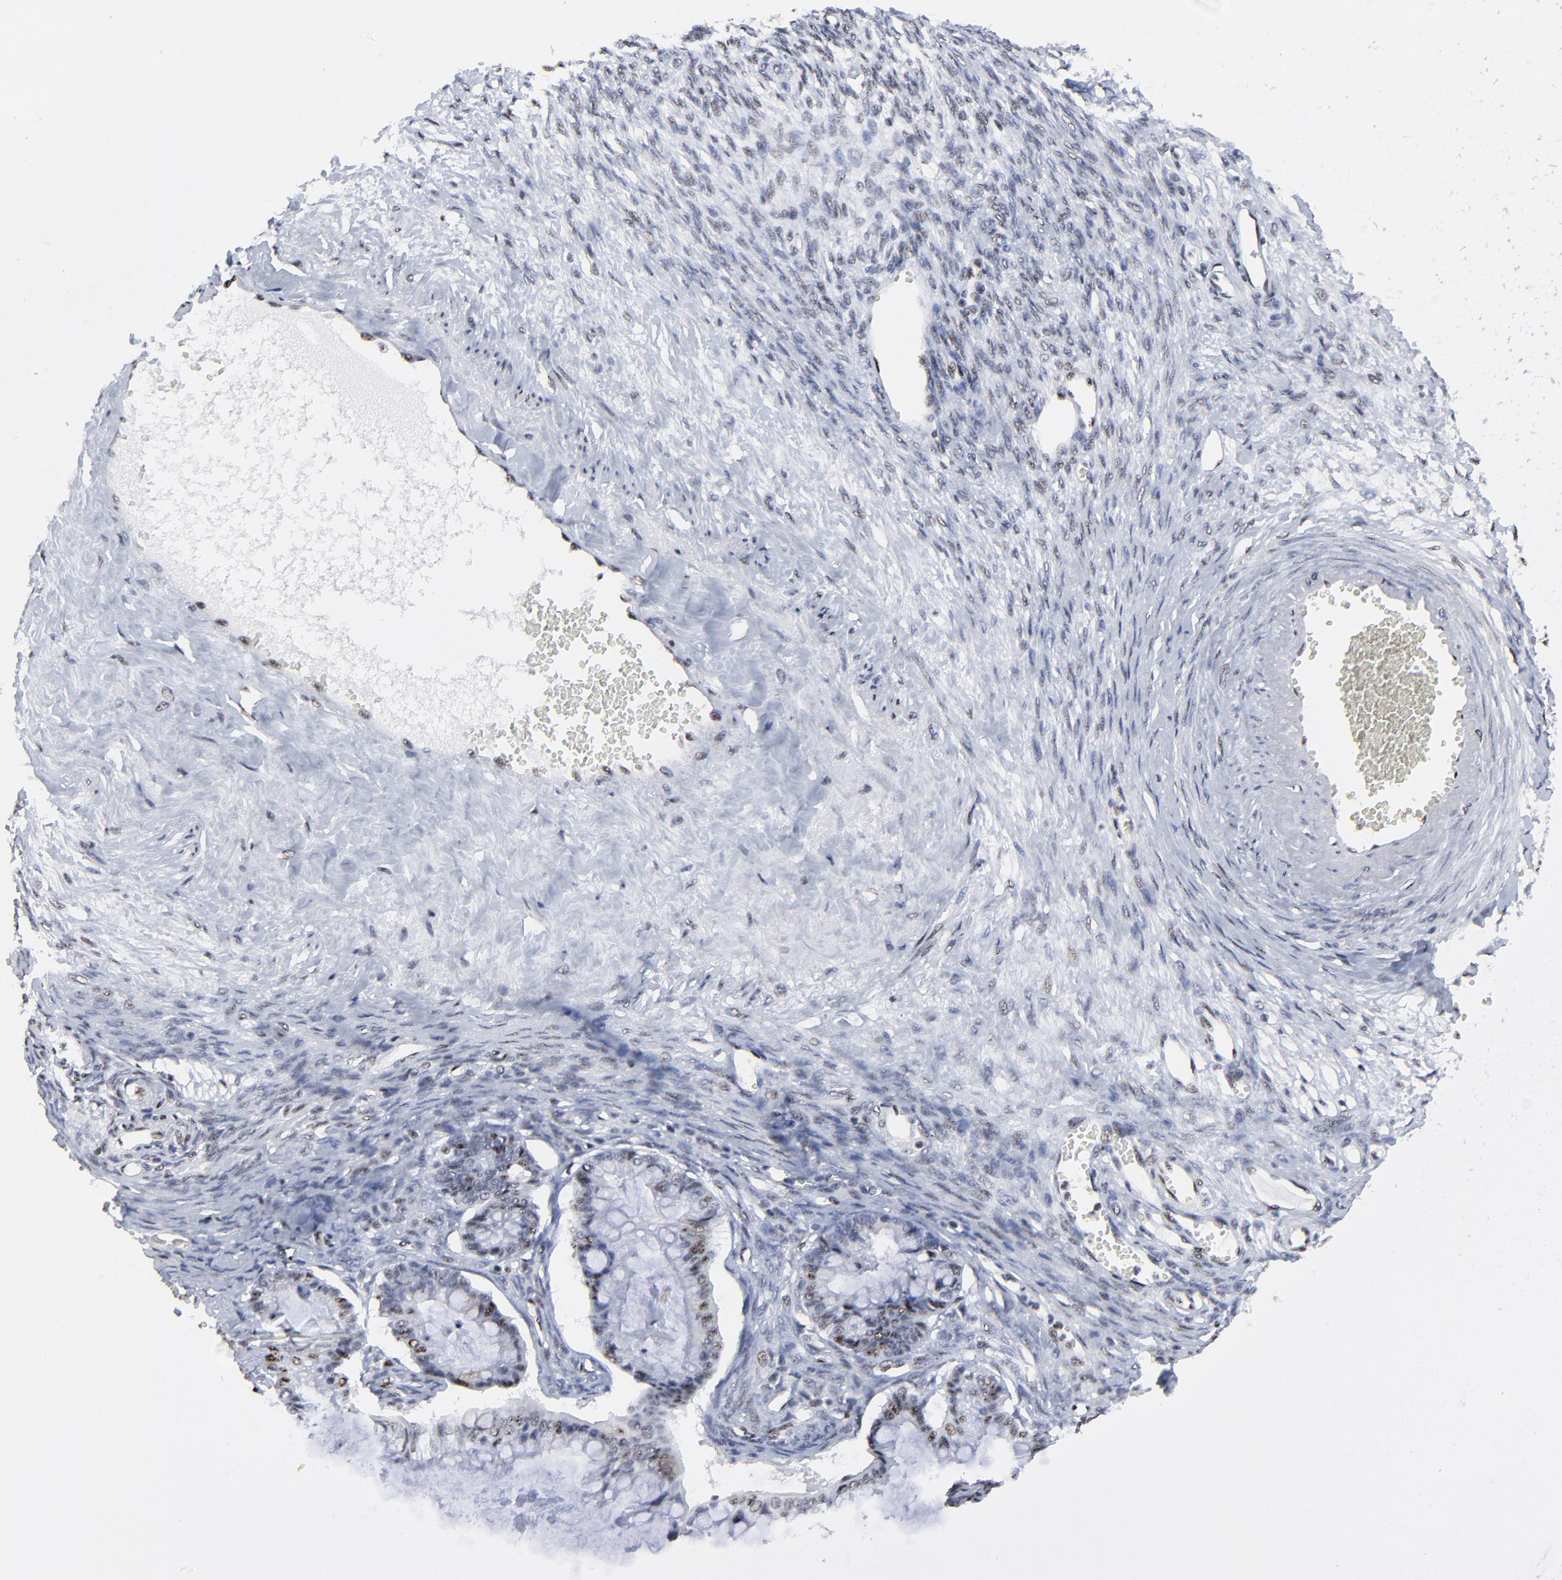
{"staining": {"intensity": "weak", "quantity": "25%-75%", "location": "nuclear"}, "tissue": "ovarian cancer", "cell_type": "Tumor cells", "image_type": "cancer", "snomed": [{"axis": "morphology", "description": "Cystadenocarcinoma, mucinous, NOS"}, {"axis": "topography", "description": "Ovary"}], "caption": "Protein expression analysis of ovarian cancer shows weak nuclear expression in about 25%-75% of tumor cells.", "gene": "MBD4", "patient": {"sex": "female", "age": 57}}